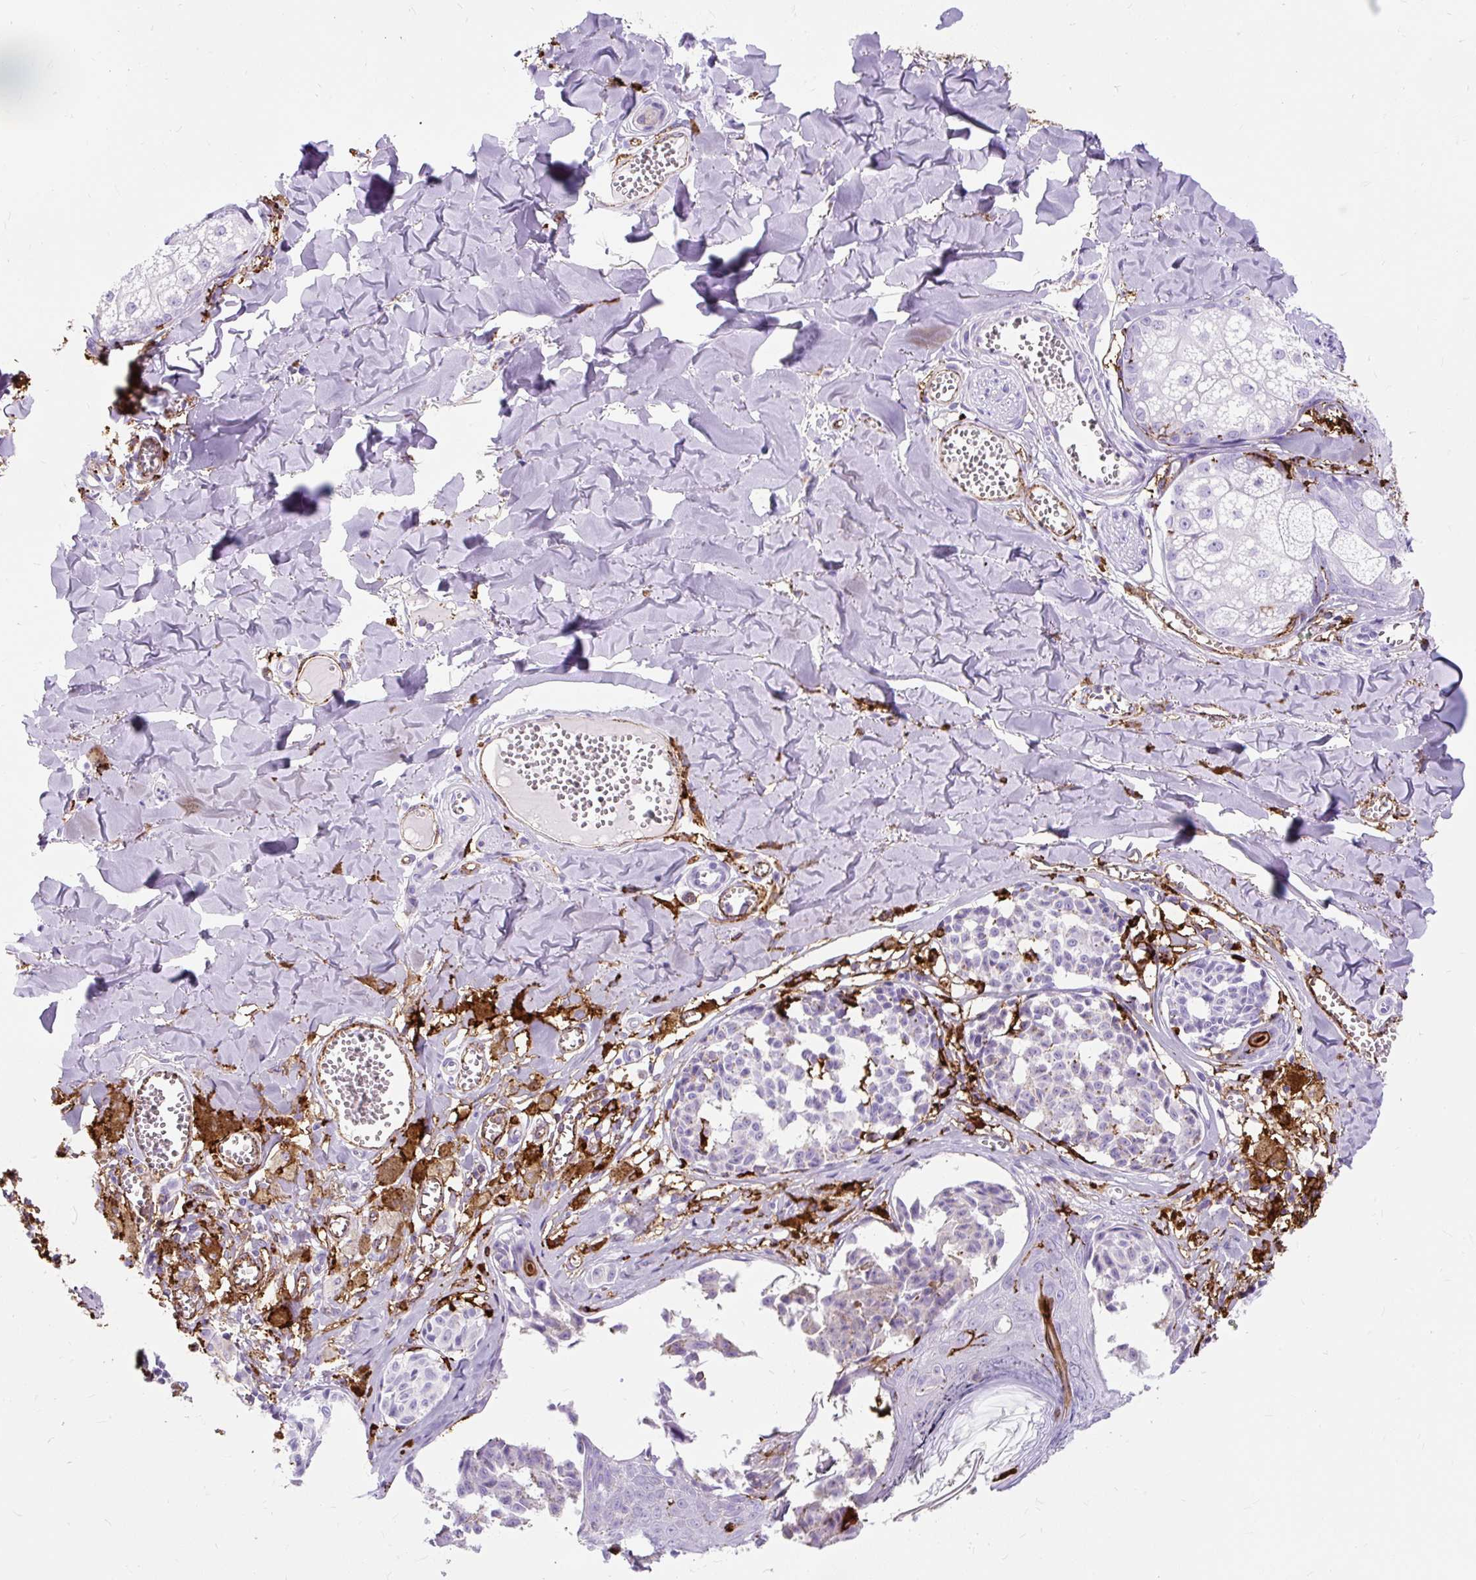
{"staining": {"intensity": "negative", "quantity": "none", "location": "none"}, "tissue": "melanoma", "cell_type": "Tumor cells", "image_type": "cancer", "snomed": [{"axis": "morphology", "description": "Malignant melanoma, NOS"}, {"axis": "topography", "description": "Skin"}], "caption": "There is no significant positivity in tumor cells of melanoma.", "gene": "HLA-DRA", "patient": {"sex": "female", "age": 43}}